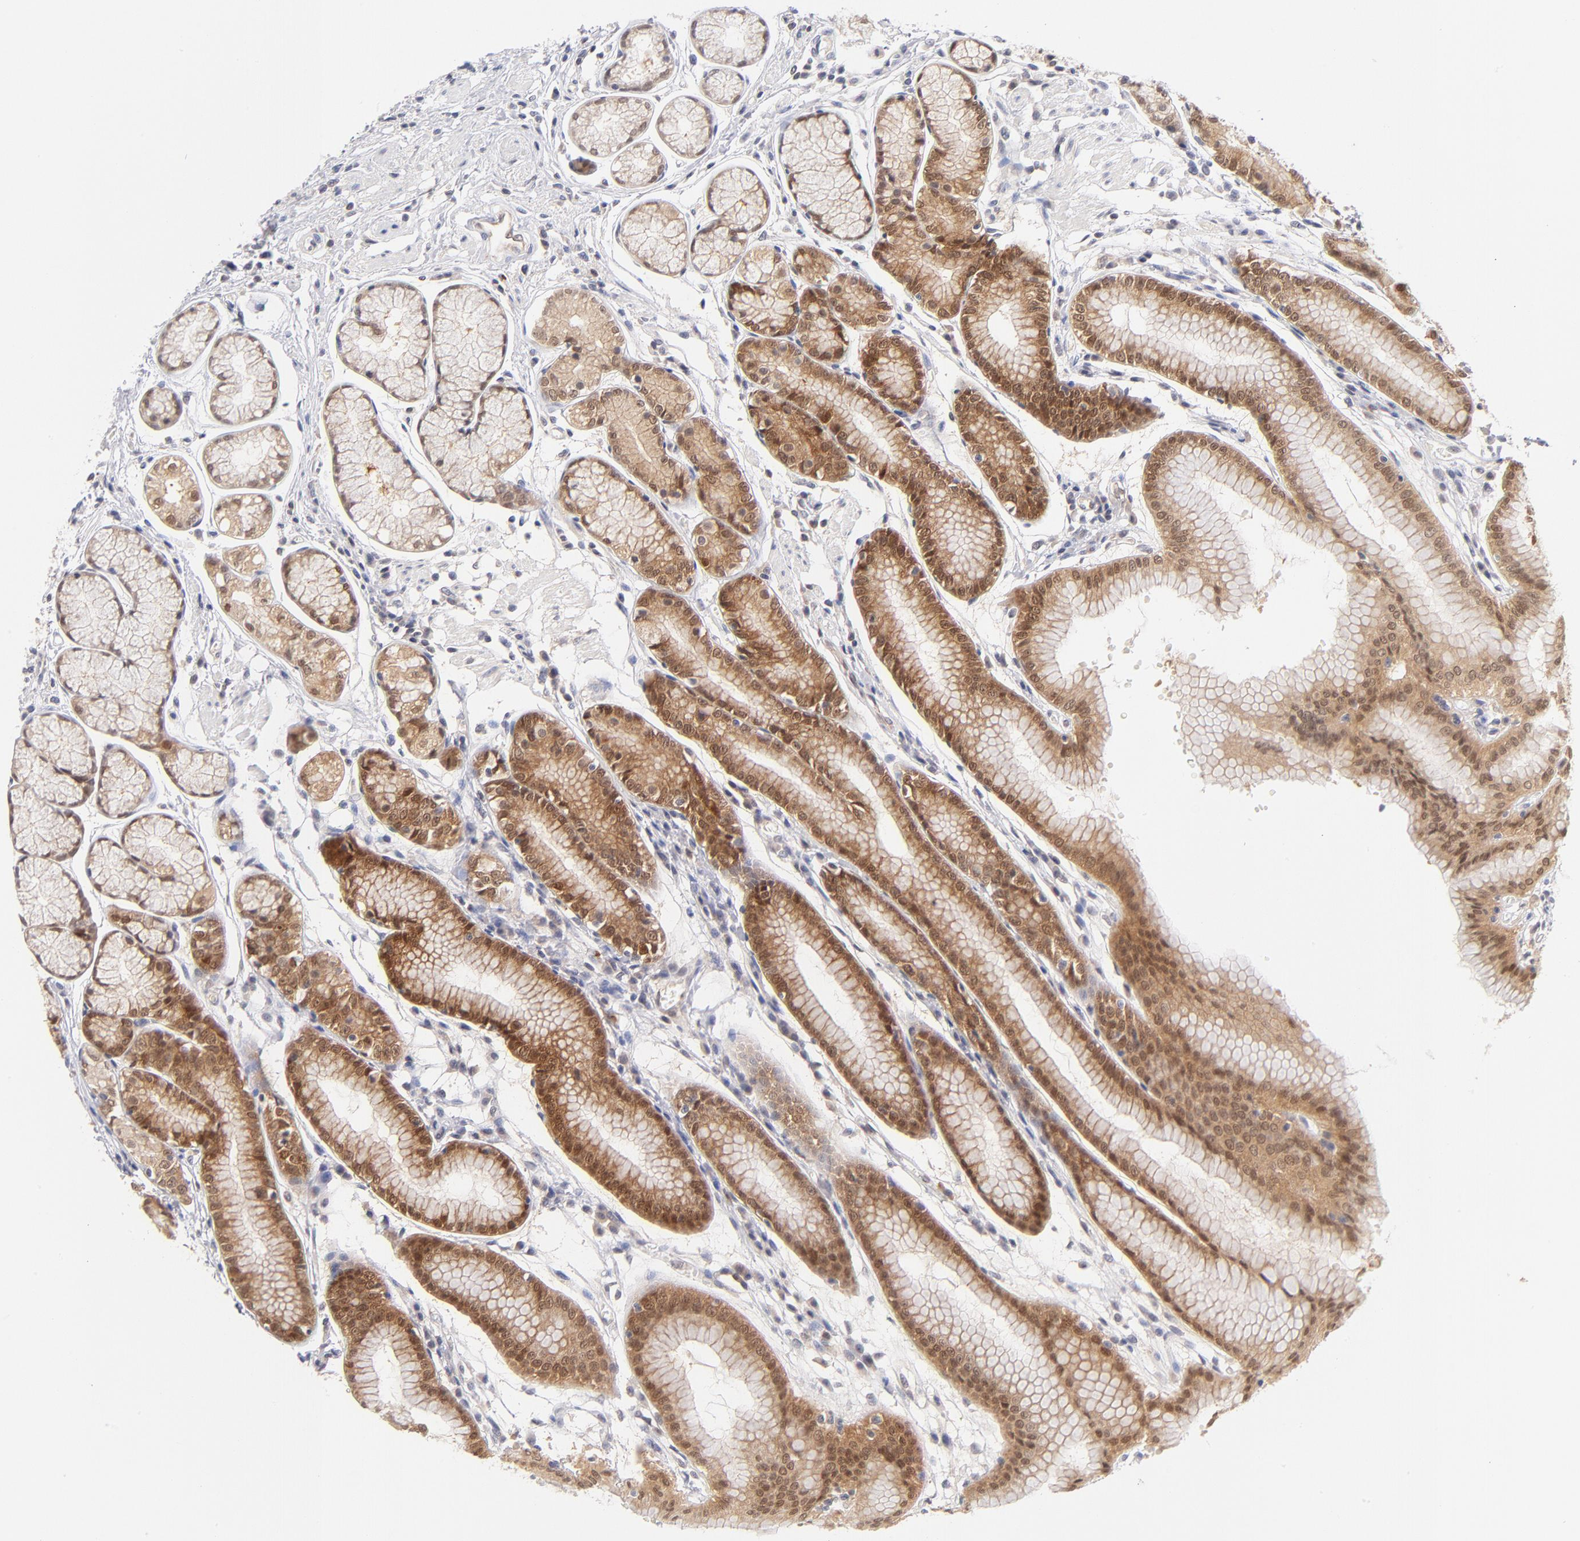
{"staining": {"intensity": "moderate", "quantity": ">75%", "location": "cytoplasmic/membranous,nuclear"}, "tissue": "stomach", "cell_type": "Glandular cells", "image_type": "normal", "snomed": [{"axis": "morphology", "description": "Normal tissue, NOS"}, {"axis": "morphology", "description": "Inflammation, NOS"}, {"axis": "topography", "description": "Stomach, lower"}], "caption": "This histopathology image shows immunohistochemistry (IHC) staining of unremarkable human stomach, with medium moderate cytoplasmic/membranous,nuclear staining in approximately >75% of glandular cells.", "gene": "CASP6", "patient": {"sex": "male", "age": 59}}